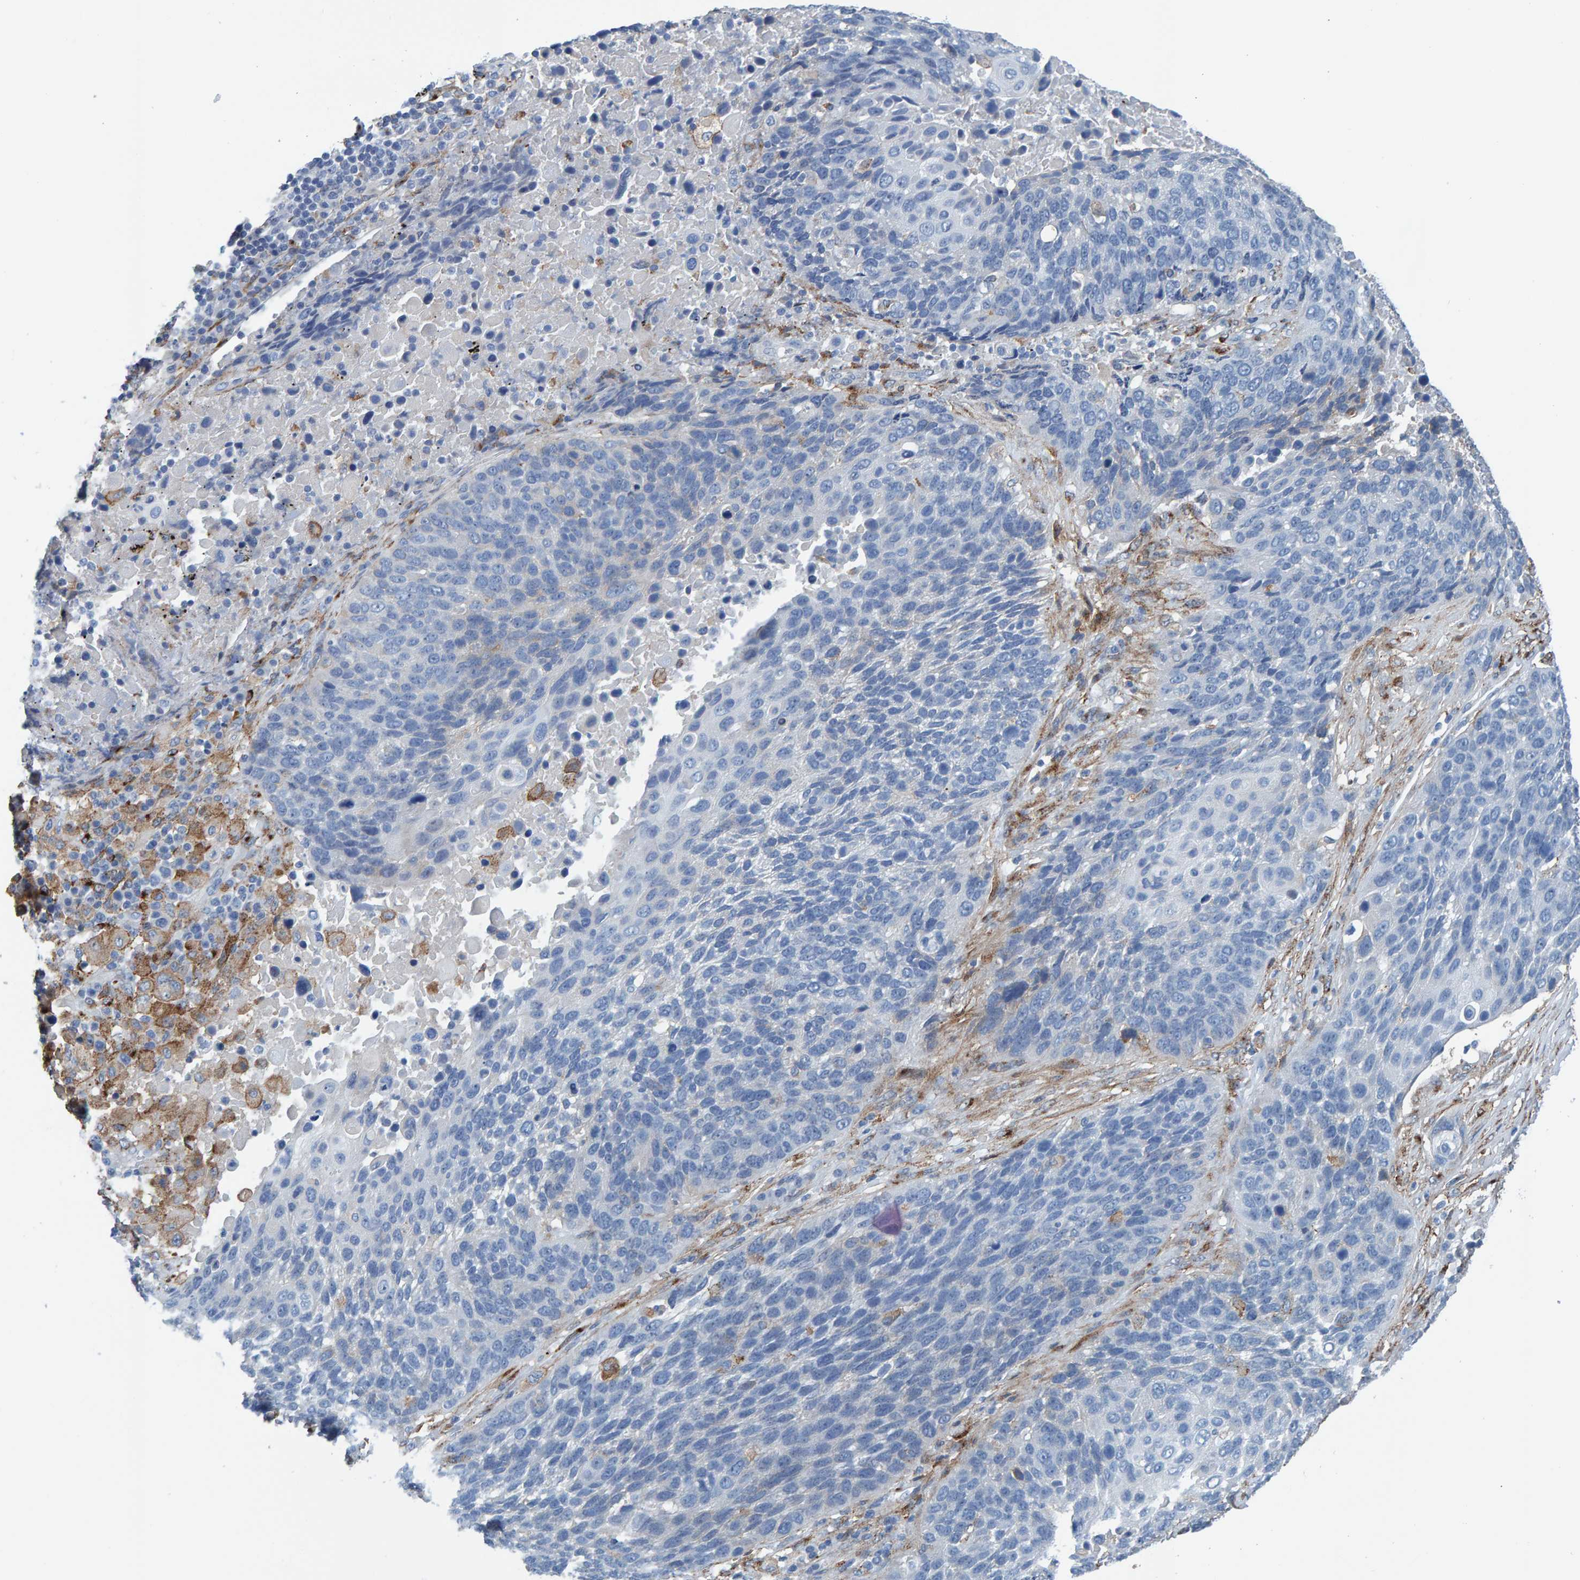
{"staining": {"intensity": "negative", "quantity": "none", "location": "none"}, "tissue": "lung cancer", "cell_type": "Tumor cells", "image_type": "cancer", "snomed": [{"axis": "morphology", "description": "Squamous cell carcinoma, NOS"}, {"axis": "topography", "description": "Lung"}], "caption": "IHC photomicrograph of lung squamous cell carcinoma stained for a protein (brown), which displays no staining in tumor cells.", "gene": "LRP1", "patient": {"sex": "male", "age": 66}}